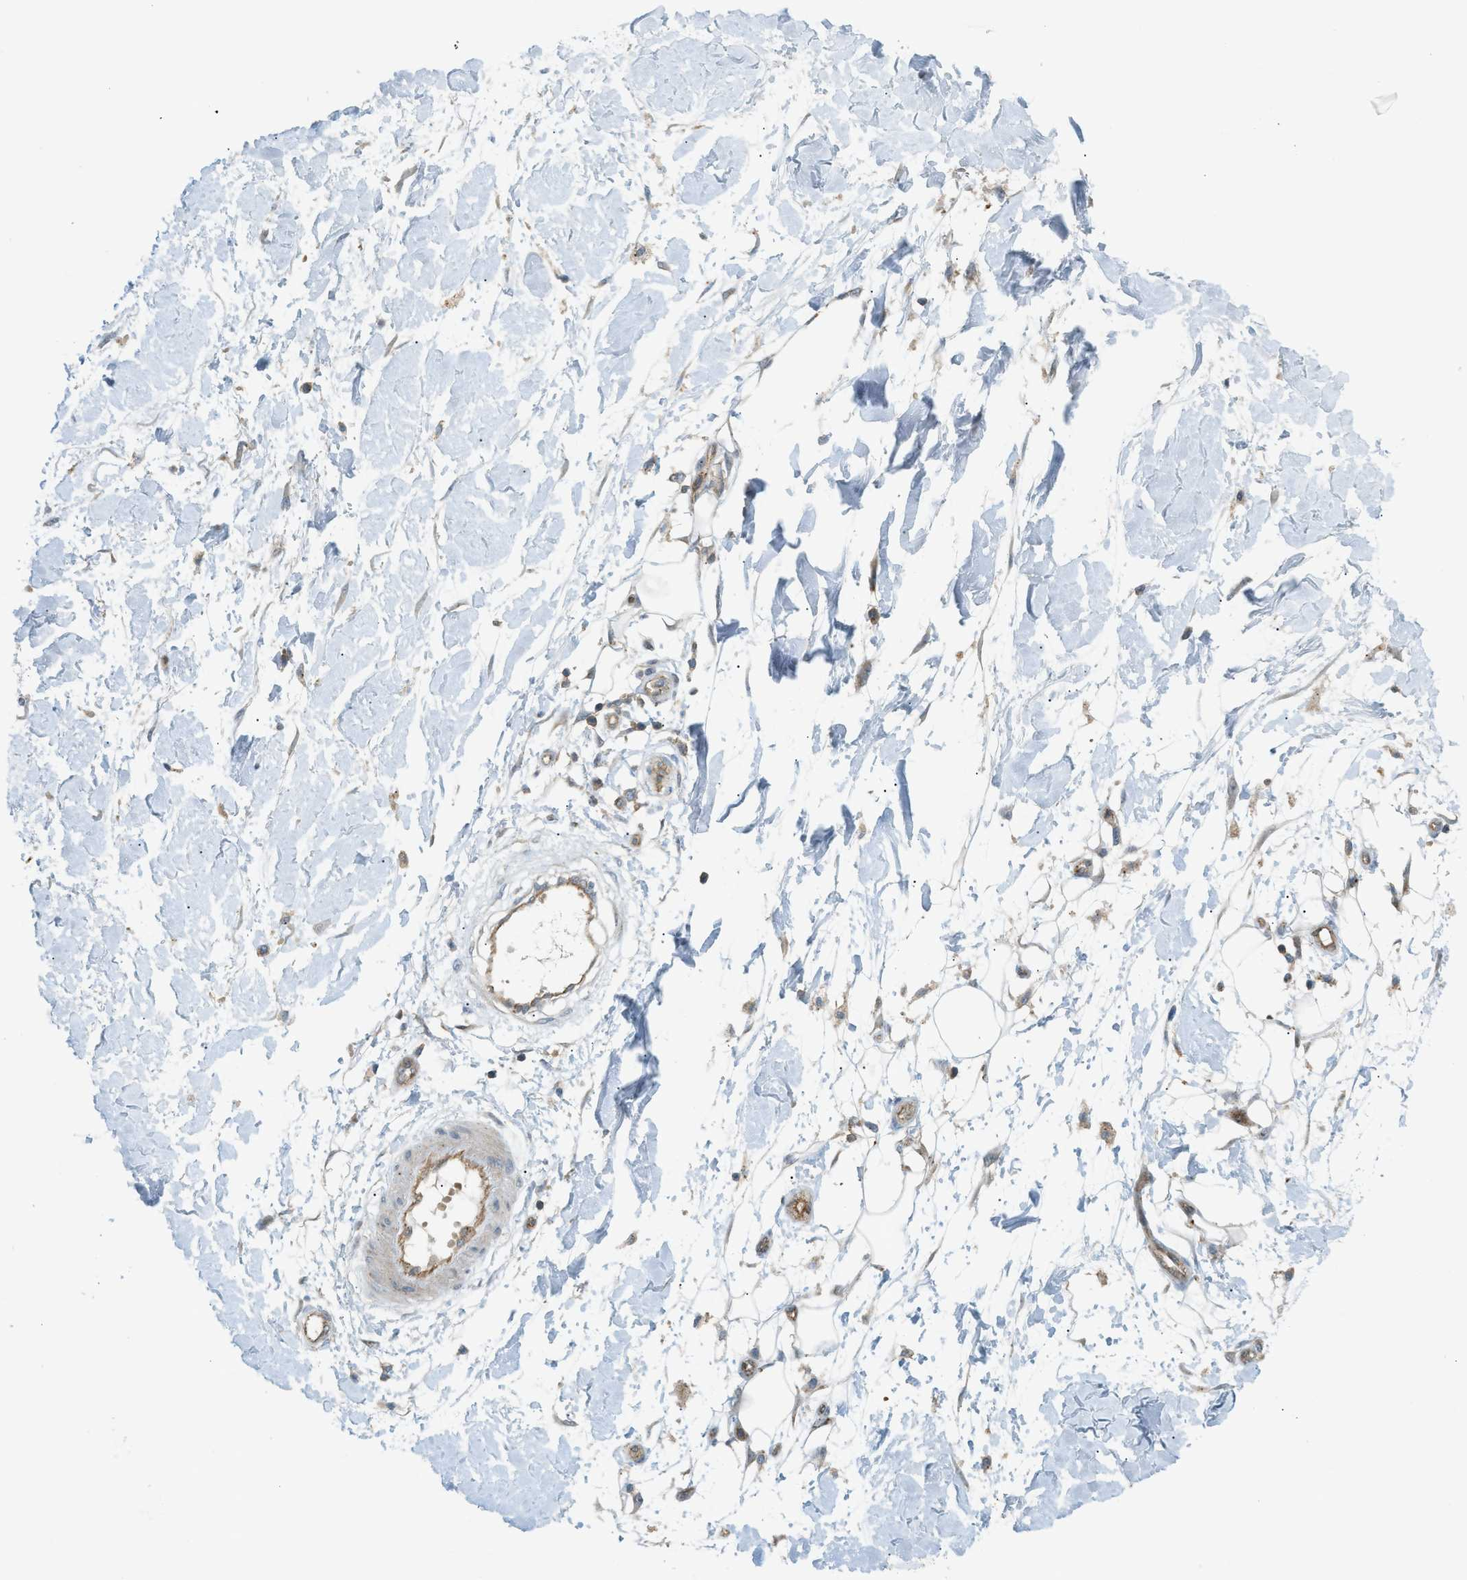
{"staining": {"intensity": "negative", "quantity": "none", "location": "none"}, "tissue": "adipose tissue", "cell_type": "Adipocytes", "image_type": "normal", "snomed": [{"axis": "morphology", "description": "Normal tissue, NOS"}, {"axis": "morphology", "description": "Squamous cell carcinoma, NOS"}, {"axis": "topography", "description": "Skin"}, {"axis": "topography", "description": "Peripheral nerve tissue"}], "caption": "Immunohistochemical staining of benign adipose tissue exhibits no significant expression in adipocytes. Nuclei are stained in blue.", "gene": "GRK6", "patient": {"sex": "male", "age": 83}}